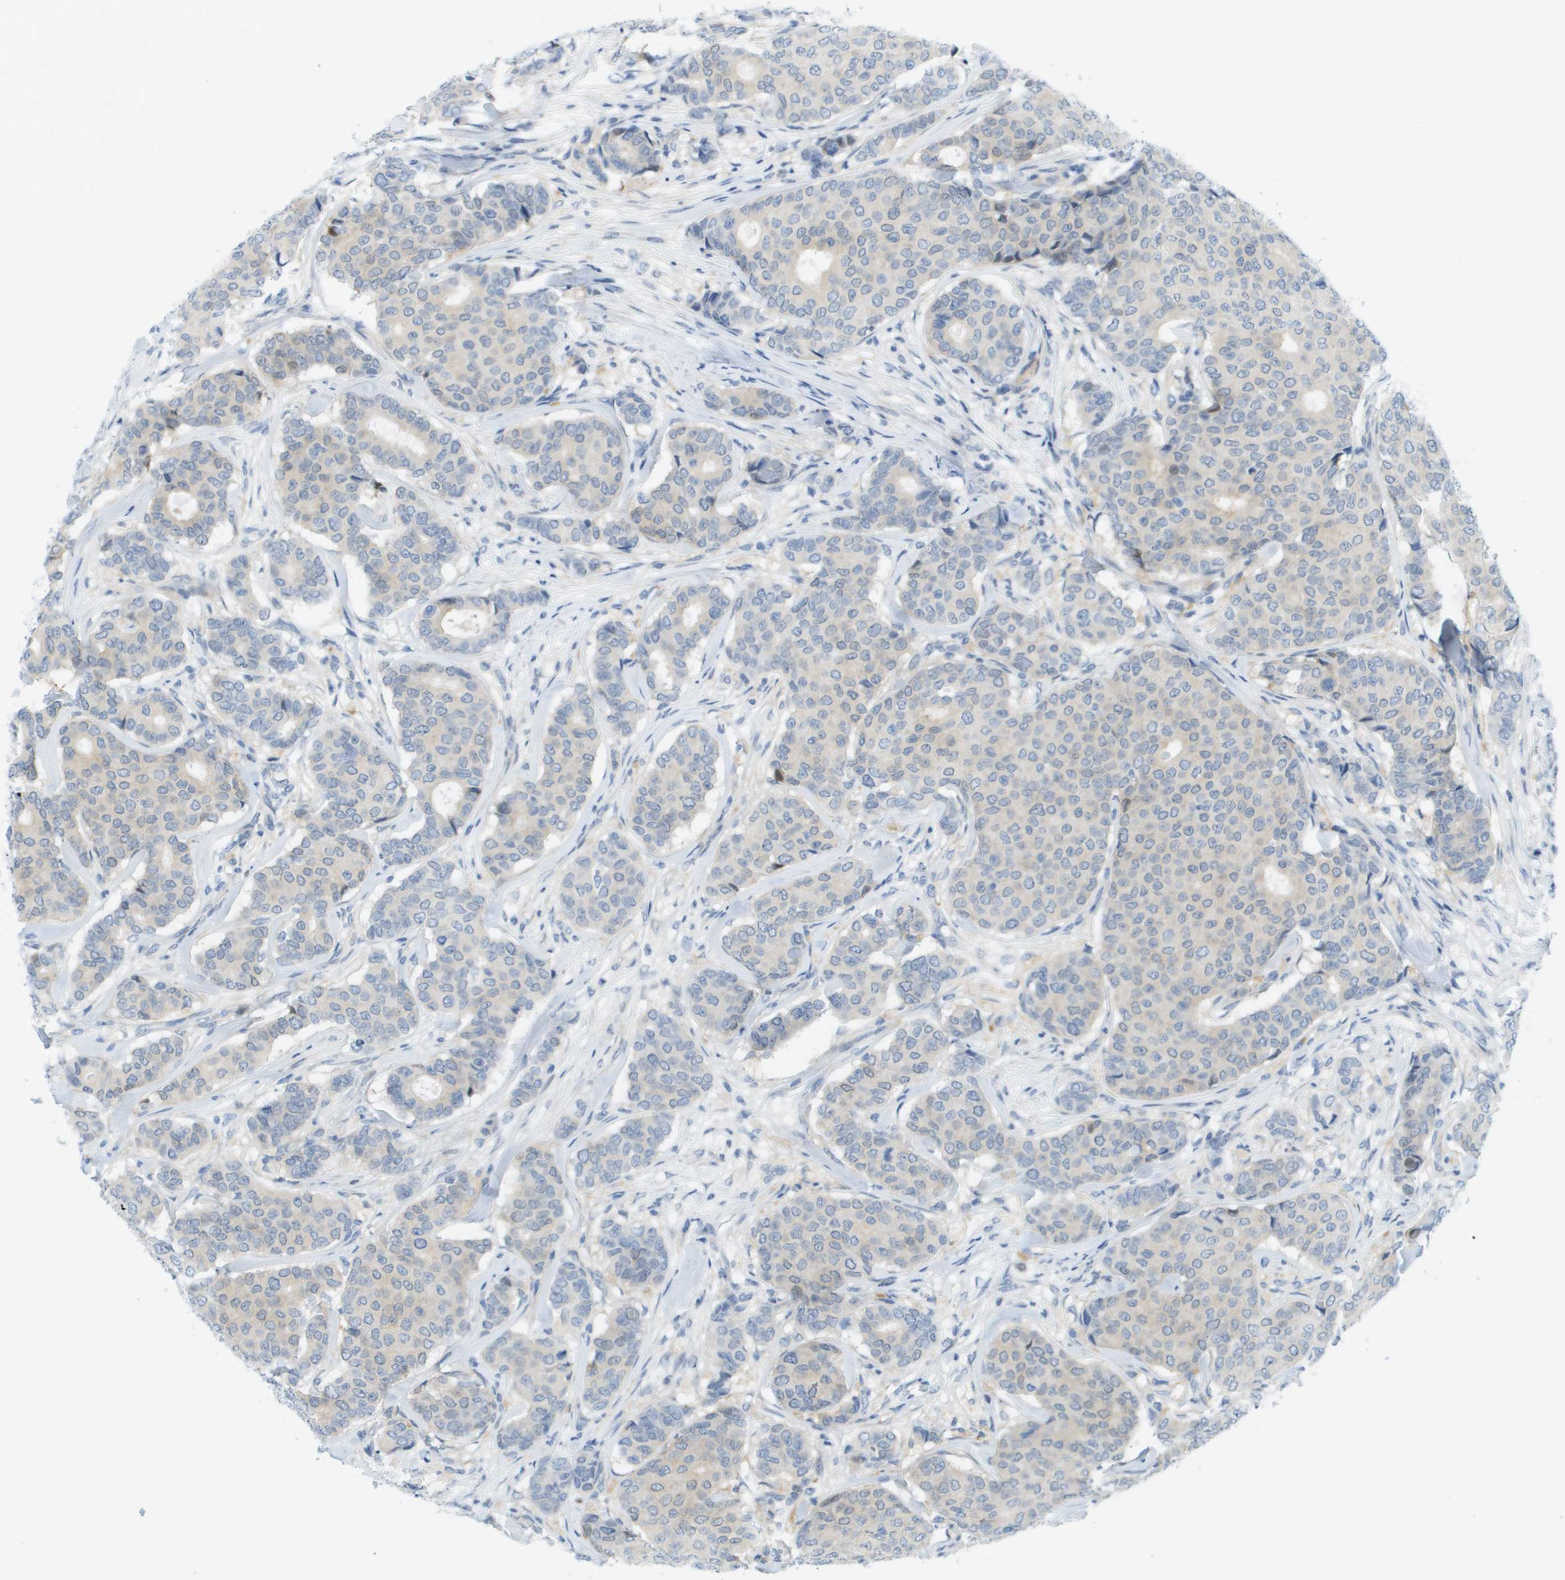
{"staining": {"intensity": "negative", "quantity": "none", "location": "none"}, "tissue": "breast cancer", "cell_type": "Tumor cells", "image_type": "cancer", "snomed": [{"axis": "morphology", "description": "Duct carcinoma"}, {"axis": "topography", "description": "Breast"}], "caption": "High power microscopy photomicrograph of an IHC histopathology image of breast cancer (invasive ductal carcinoma), revealing no significant staining in tumor cells.", "gene": "CUL9", "patient": {"sex": "female", "age": 75}}